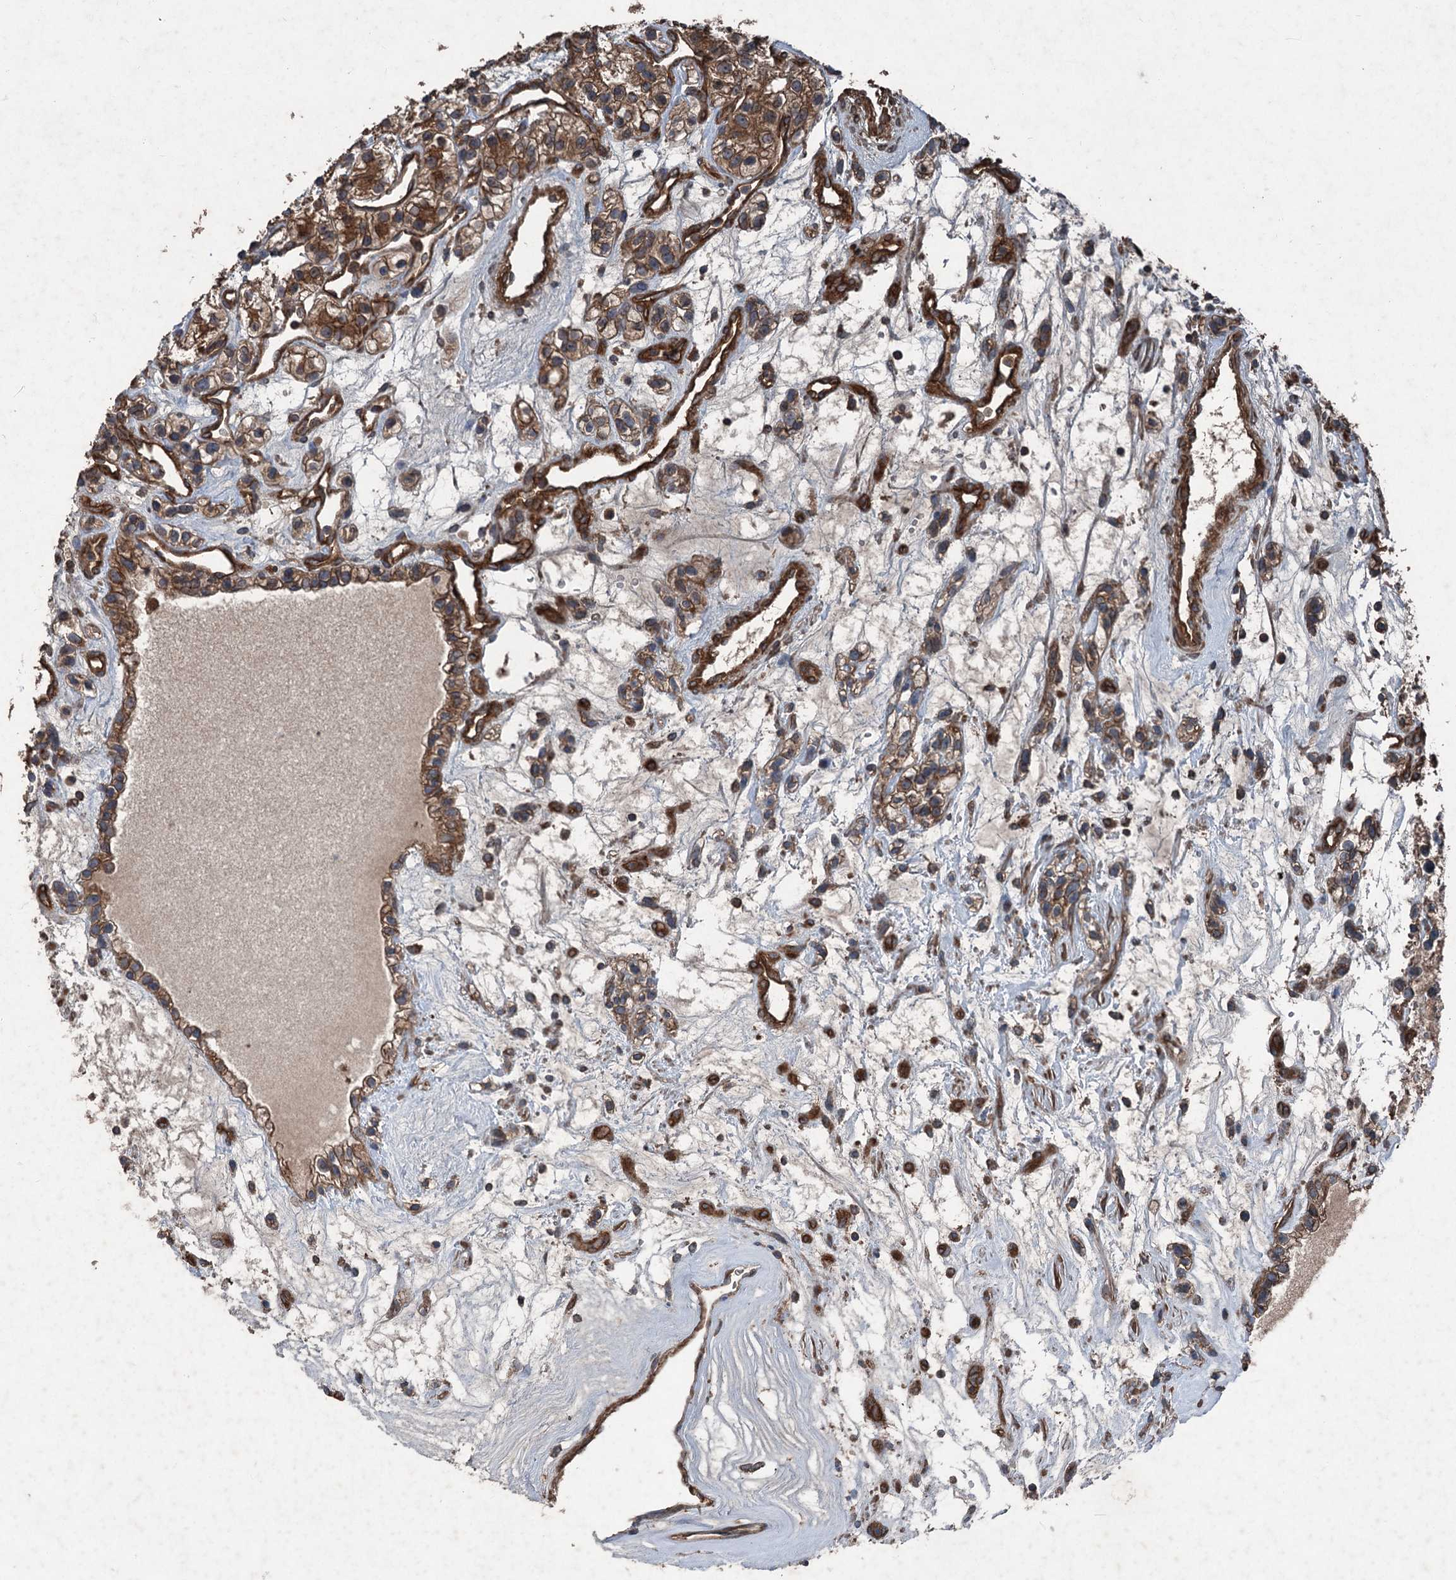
{"staining": {"intensity": "moderate", "quantity": ">75%", "location": "cytoplasmic/membranous"}, "tissue": "renal cancer", "cell_type": "Tumor cells", "image_type": "cancer", "snomed": [{"axis": "morphology", "description": "Adenocarcinoma, NOS"}, {"axis": "topography", "description": "Kidney"}], "caption": "Protein expression analysis of adenocarcinoma (renal) exhibits moderate cytoplasmic/membranous expression in approximately >75% of tumor cells. The staining was performed using DAB, with brown indicating positive protein expression. Nuclei are stained blue with hematoxylin.", "gene": "RNF214", "patient": {"sex": "female", "age": 57}}